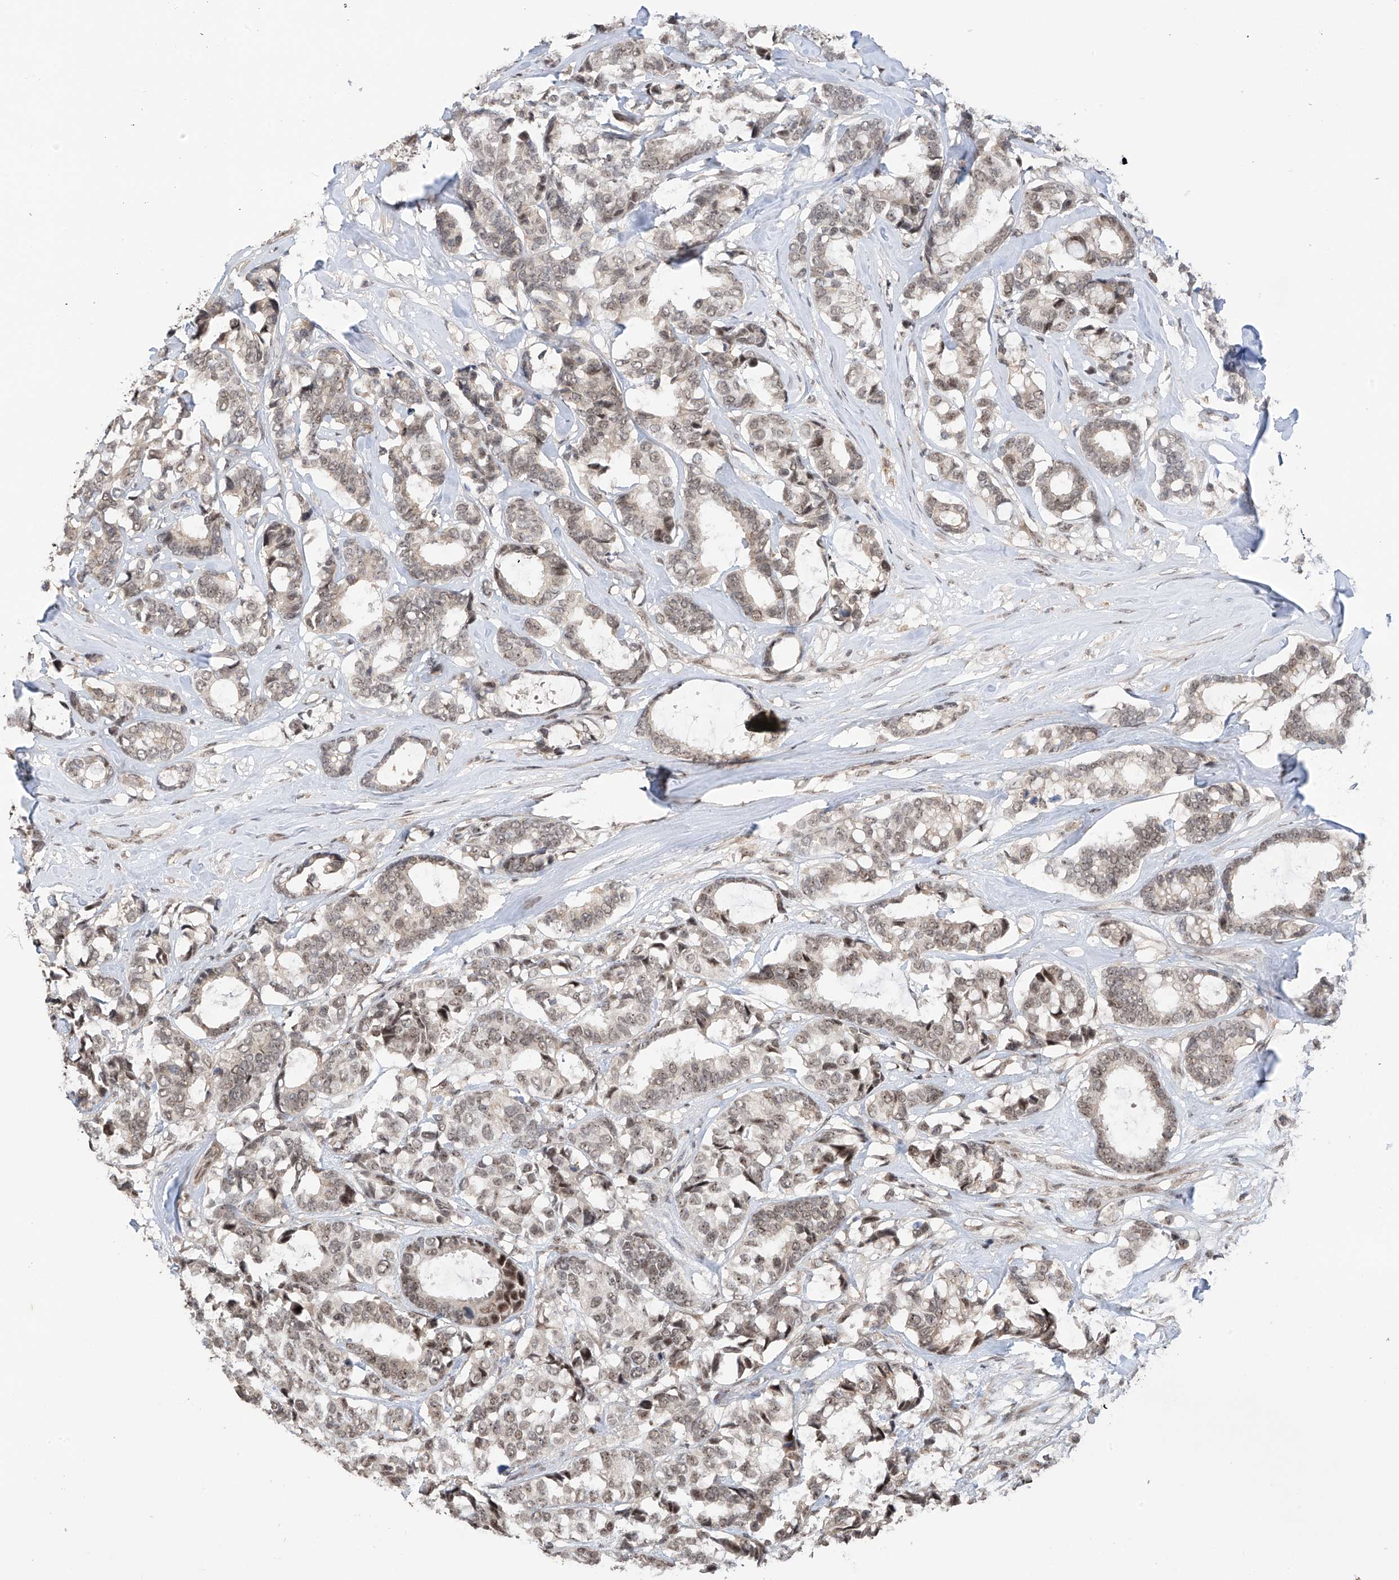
{"staining": {"intensity": "weak", "quantity": "25%-75%", "location": "nuclear"}, "tissue": "breast cancer", "cell_type": "Tumor cells", "image_type": "cancer", "snomed": [{"axis": "morphology", "description": "Duct carcinoma"}, {"axis": "topography", "description": "Breast"}], "caption": "Breast infiltrating ductal carcinoma stained for a protein (brown) shows weak nuclear positive expression in approximately 25%-75% of tumor cells.", "gene": "C1orf131", "patient": {"sex": "female", "age": 87}}